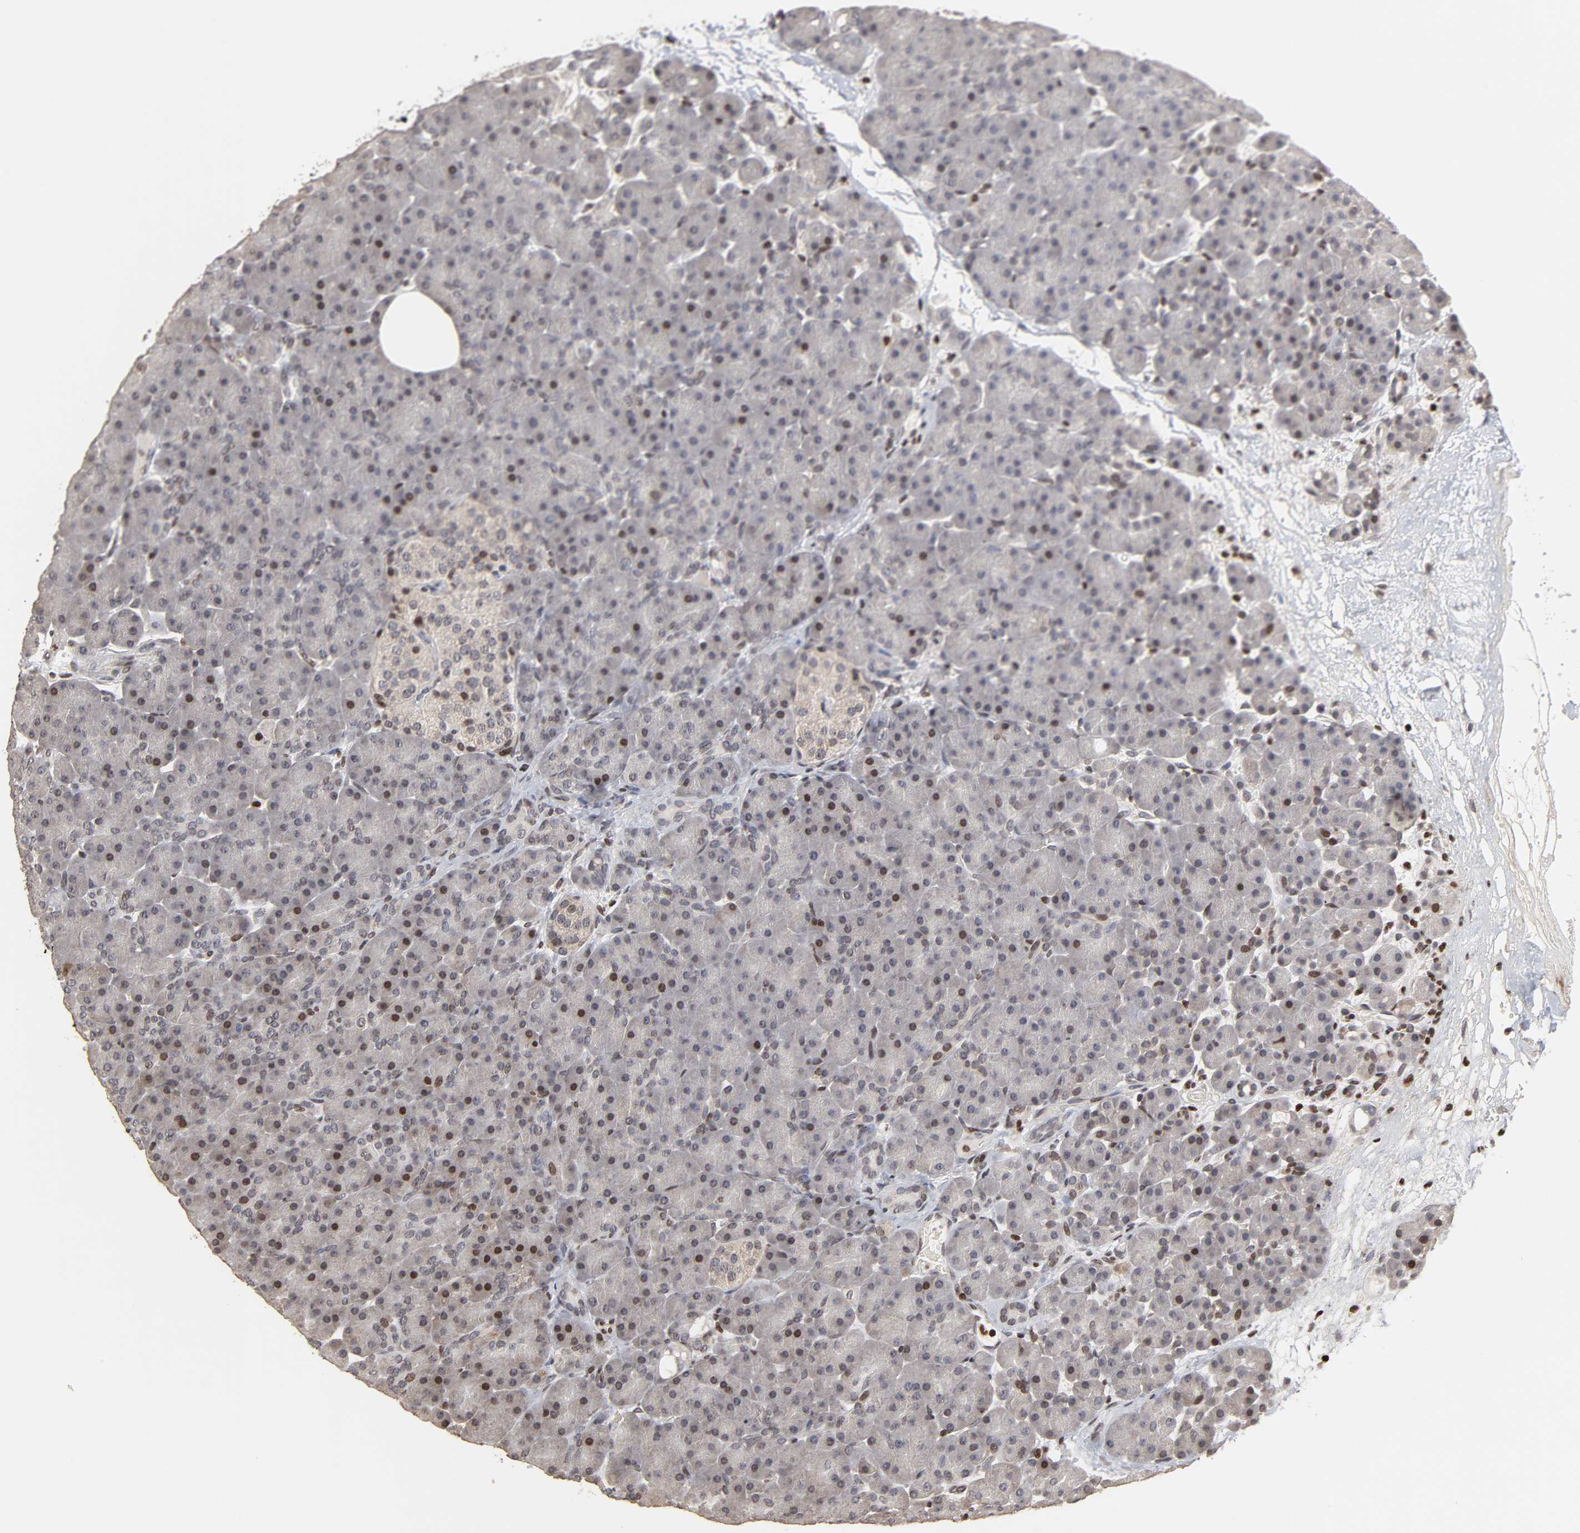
{"staining": {"intensity": "moderate", "quantity": "25%-75%", "location": "nuclear"}, "tissue": "pancreas", "cell_type": "Exocrine glandular cells", "image_type": "normal", "snomed": [{"axis": "morphology", "description": "Normal tissue, NOS"}, {"axis": "topography", "description": "Pancreas"}], "caption": "A photomicrograph showing moderate nuclear expression in about 25%-75% of exocrine glandular cells in normal pancreas, as visualized by brown immunohistochemical staining.", "gene": "ZNF473", "patient": {"sex": "male", "age": 66}}